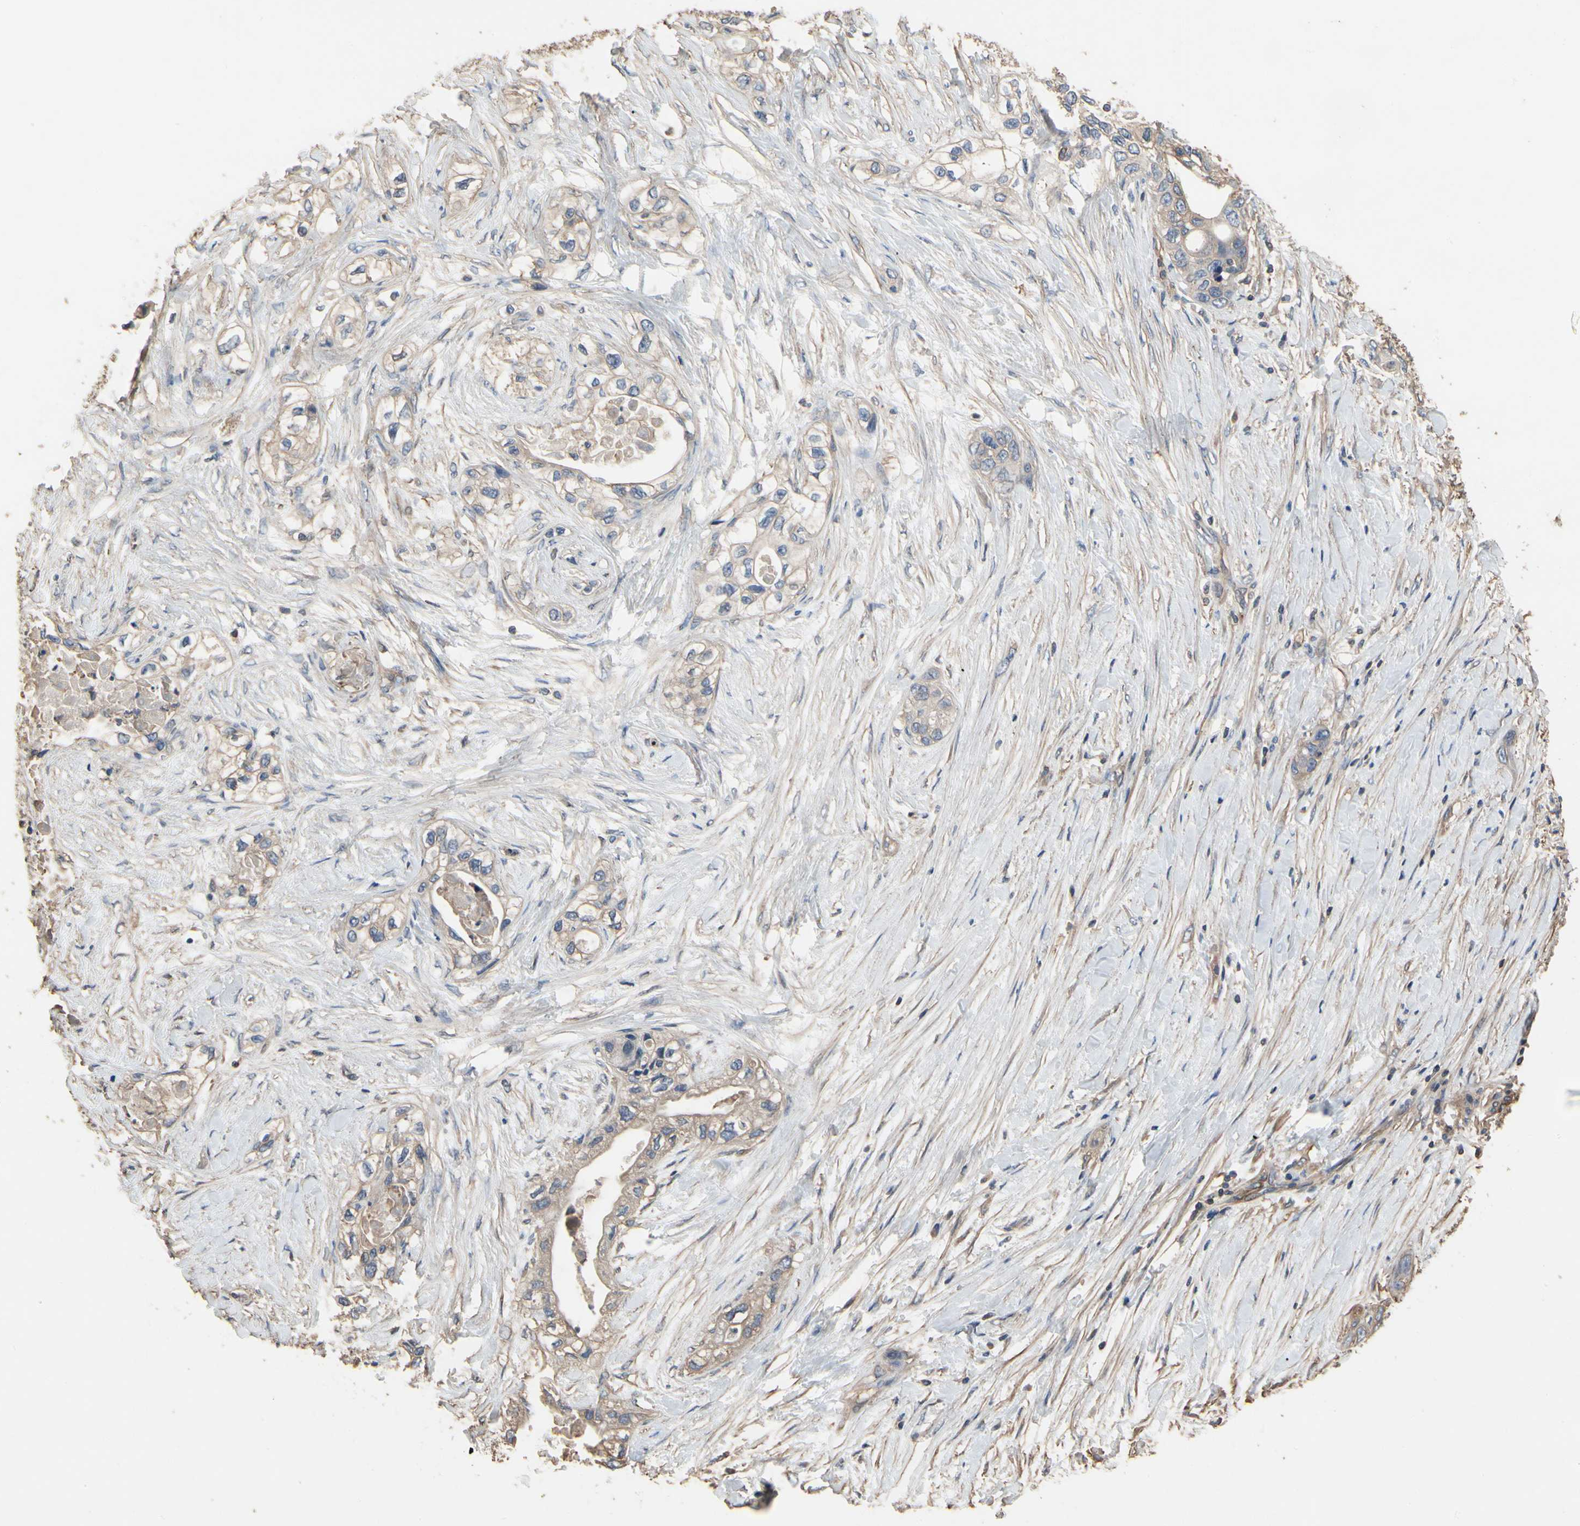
{"staining": {"intensity": "weak", "quantity": ">75%", "location": "cytoplasmic/membranous"}, "tissue": "pancreatic cancer", "cell_type": "Tumor cells", "image_type": "cancer", "snomed": [{"axis": "morphology", "description": "Adenocarcinoma, NOS"}, {"axis": "topography", "description": "Pancreas"}], "caption": "IHC staining of pancreatic cancer, which exhibits low levels of weak cytoplasmic/membranous expression in about >75% of tumor cells indicating weak cytoplasmic/membranous protein expression. The staining was performed using DAB (3,3'-diaminobenzidine) (brown) for protein detection and nuclei were counterstained in hematoxylin (blue).", "gene": "PDZK1", "patient": {"sex": "female", "age": 70}}